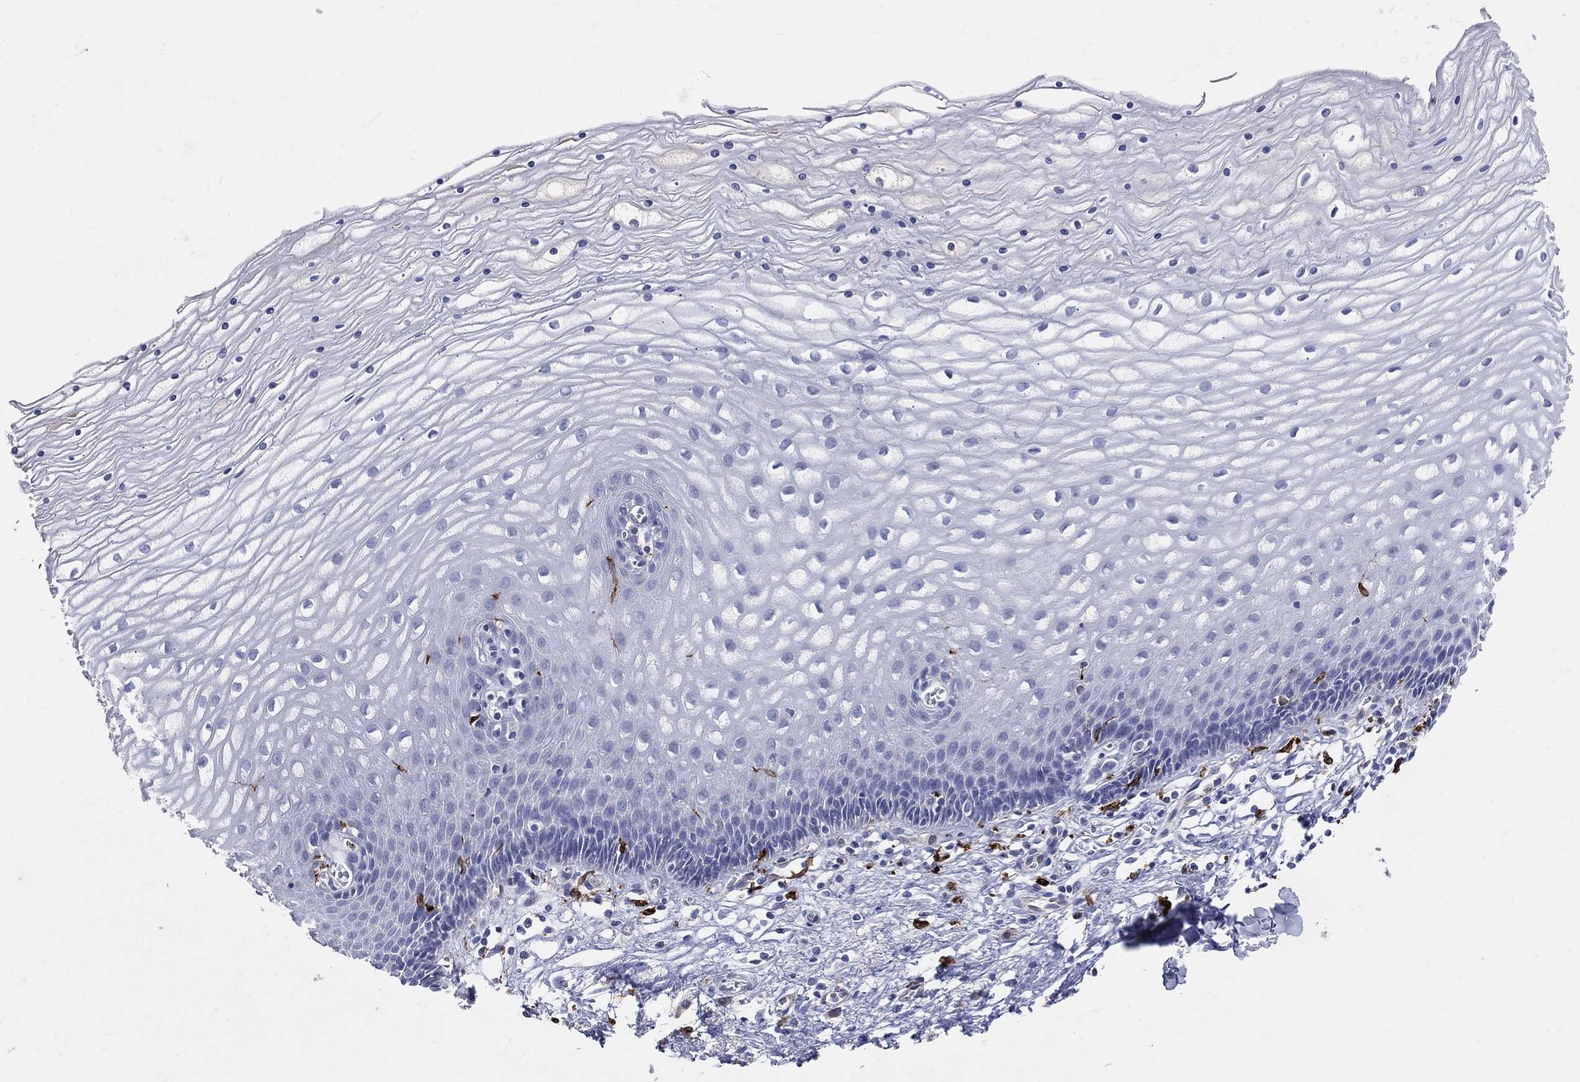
{"staining": {"intensity": "moderate", "quantity": "<25%", "location": "cytoplasmic/membranous"}, "tissue": "cervix", "cell_type": "Glandular cells", "image_type": "normal", "snomed": [{"axis": "morphology", "description": "Normal tissue, NOS"}, {"axis": "topography", "description": "Cervix"}], "caption": "Immunohistochemistry (IHC) (DAB) staining of normal cervix exhibits moderate cytoplasmic/membranous protein expression in approximately <25% of glandular cells. (DAB = brown stain, brightfield microscopy at high magnification).", "gene": "CD74", "patient": {"sex": "female", "age": 35}}